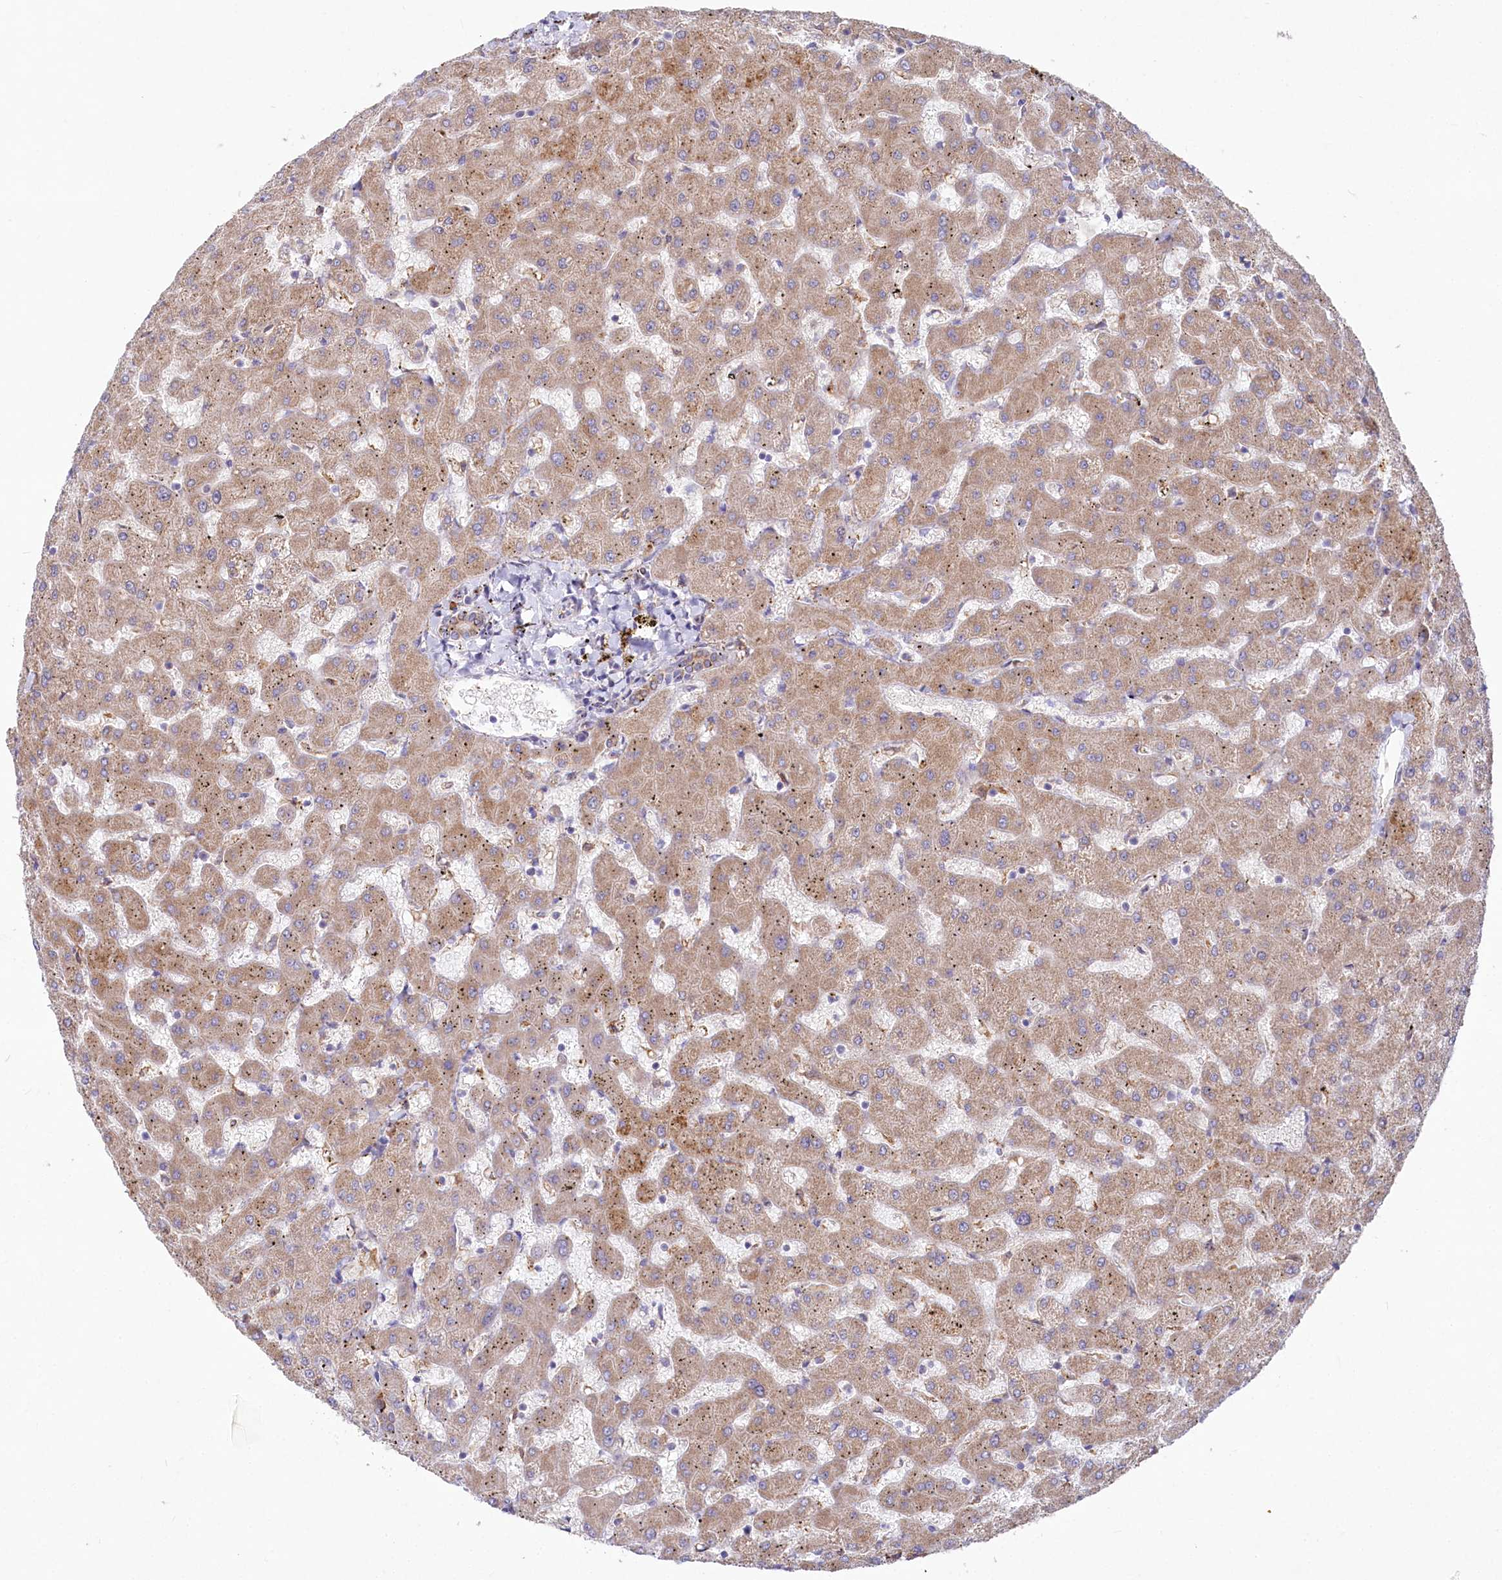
{"staining": {"intensity": "weak", "quantity": ">75%", "location": "cytoplasmic/membranous"}, "tissue": "liver", "cell_type": "Cholangiocytes", "image_type": "normal", "snomed": [{"axis": "morphology", "description": "Normal tissue, NOS"}, {"axis": "topography", "description": "Liver"}], "caption": "Immunohistochemistry micrograph of normal human liver stained for a protein (brown), which exhibits low levels of weak cytoplasmic/membranous staining in approximately >75% of cholangiocytes.", "gene": "CHID1", "patient": {"sex": "female", "age": 63}}